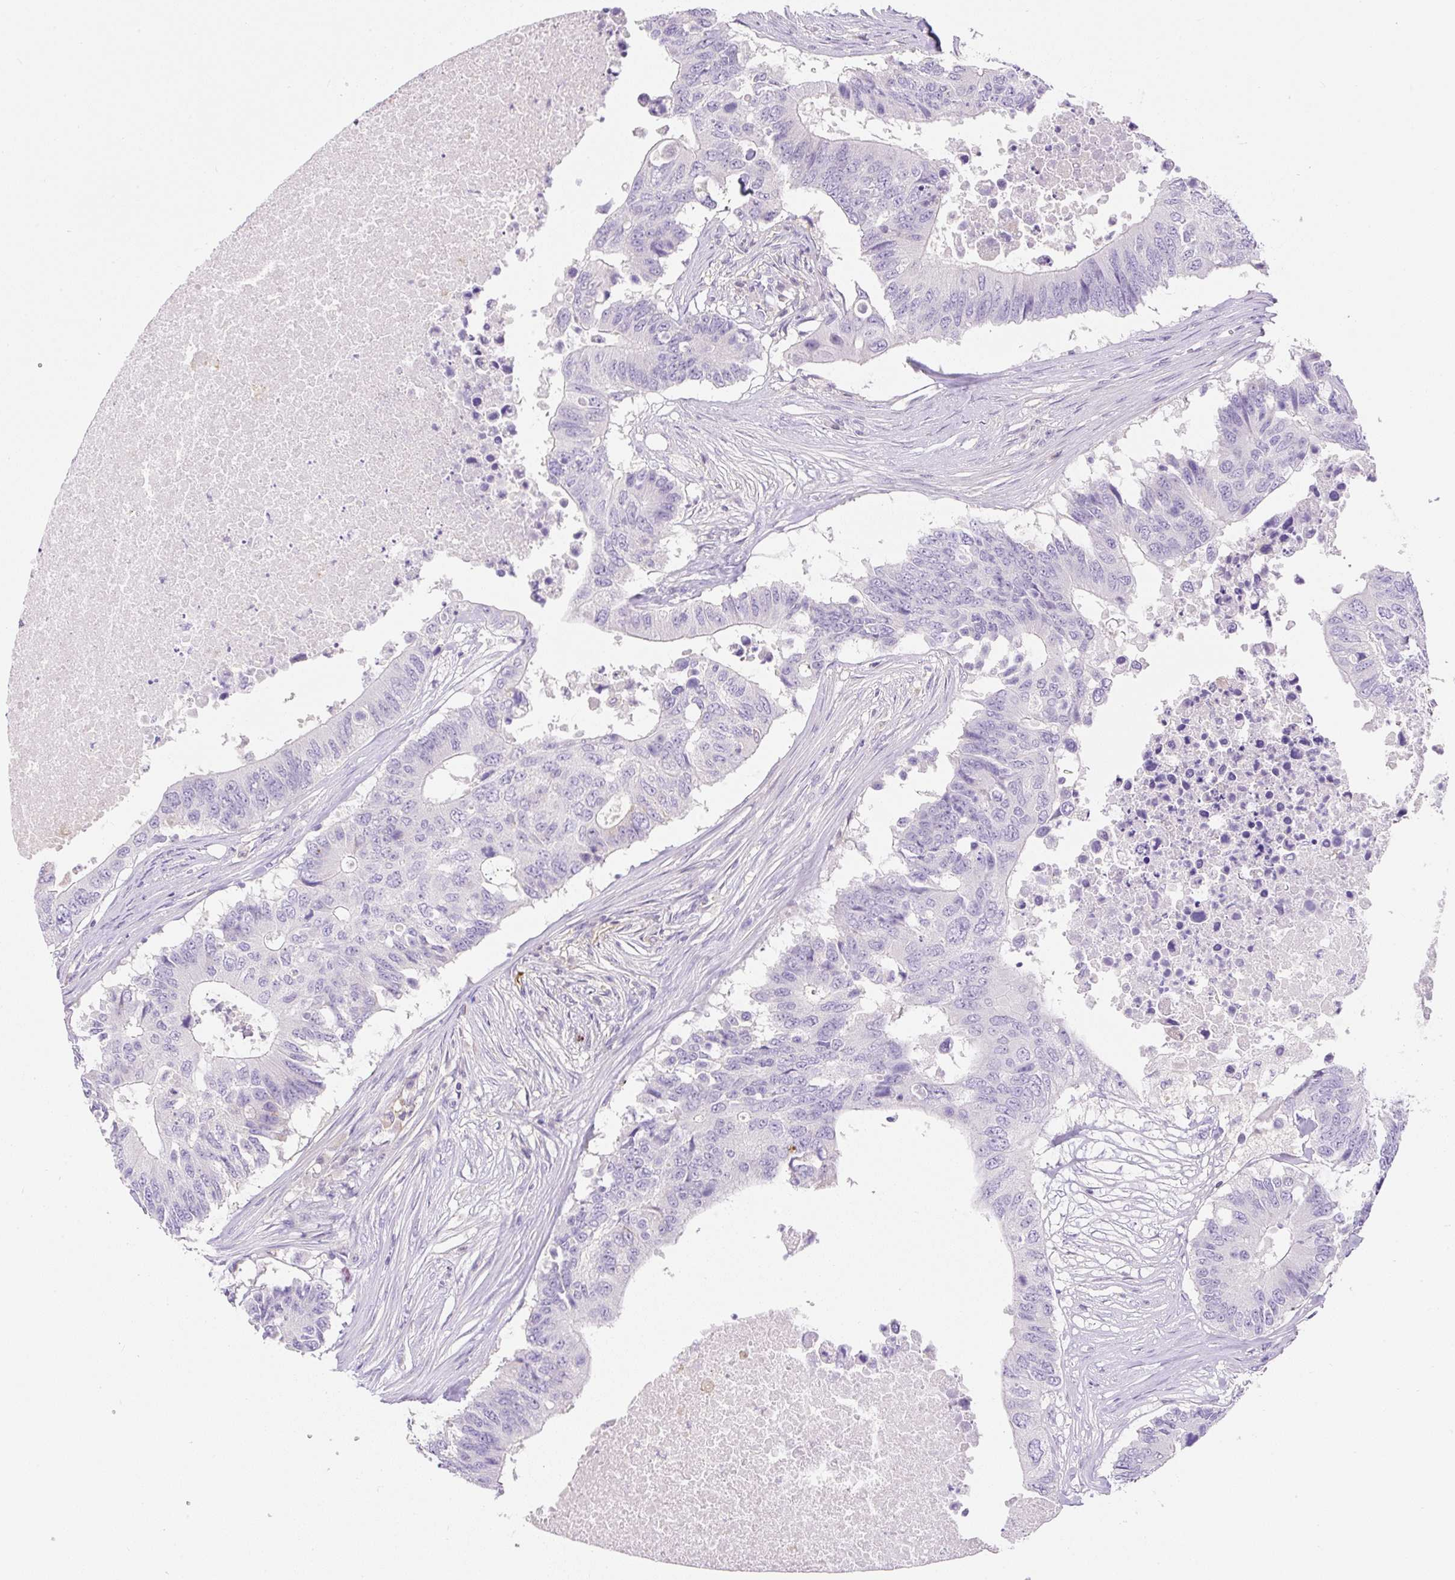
{"staining": {"intensity": "negative", "quantity": "none", "location": "none"}, "tissue": "colorectal cancer", "cell_type": "Tumor cells", "image_type": "cancer", "snomed": [{"axis": "morphology", "description": "Adenocarcinoma, NOS"}, {"axis": "topography", "description": "Colon"}], "caption": "DAB immunohistochemical staining of human colorectal cancer exhibits no significant staining in tumor cells.", "gene": "TDRD15", "patient": {"sex": "male", "age": 71}}